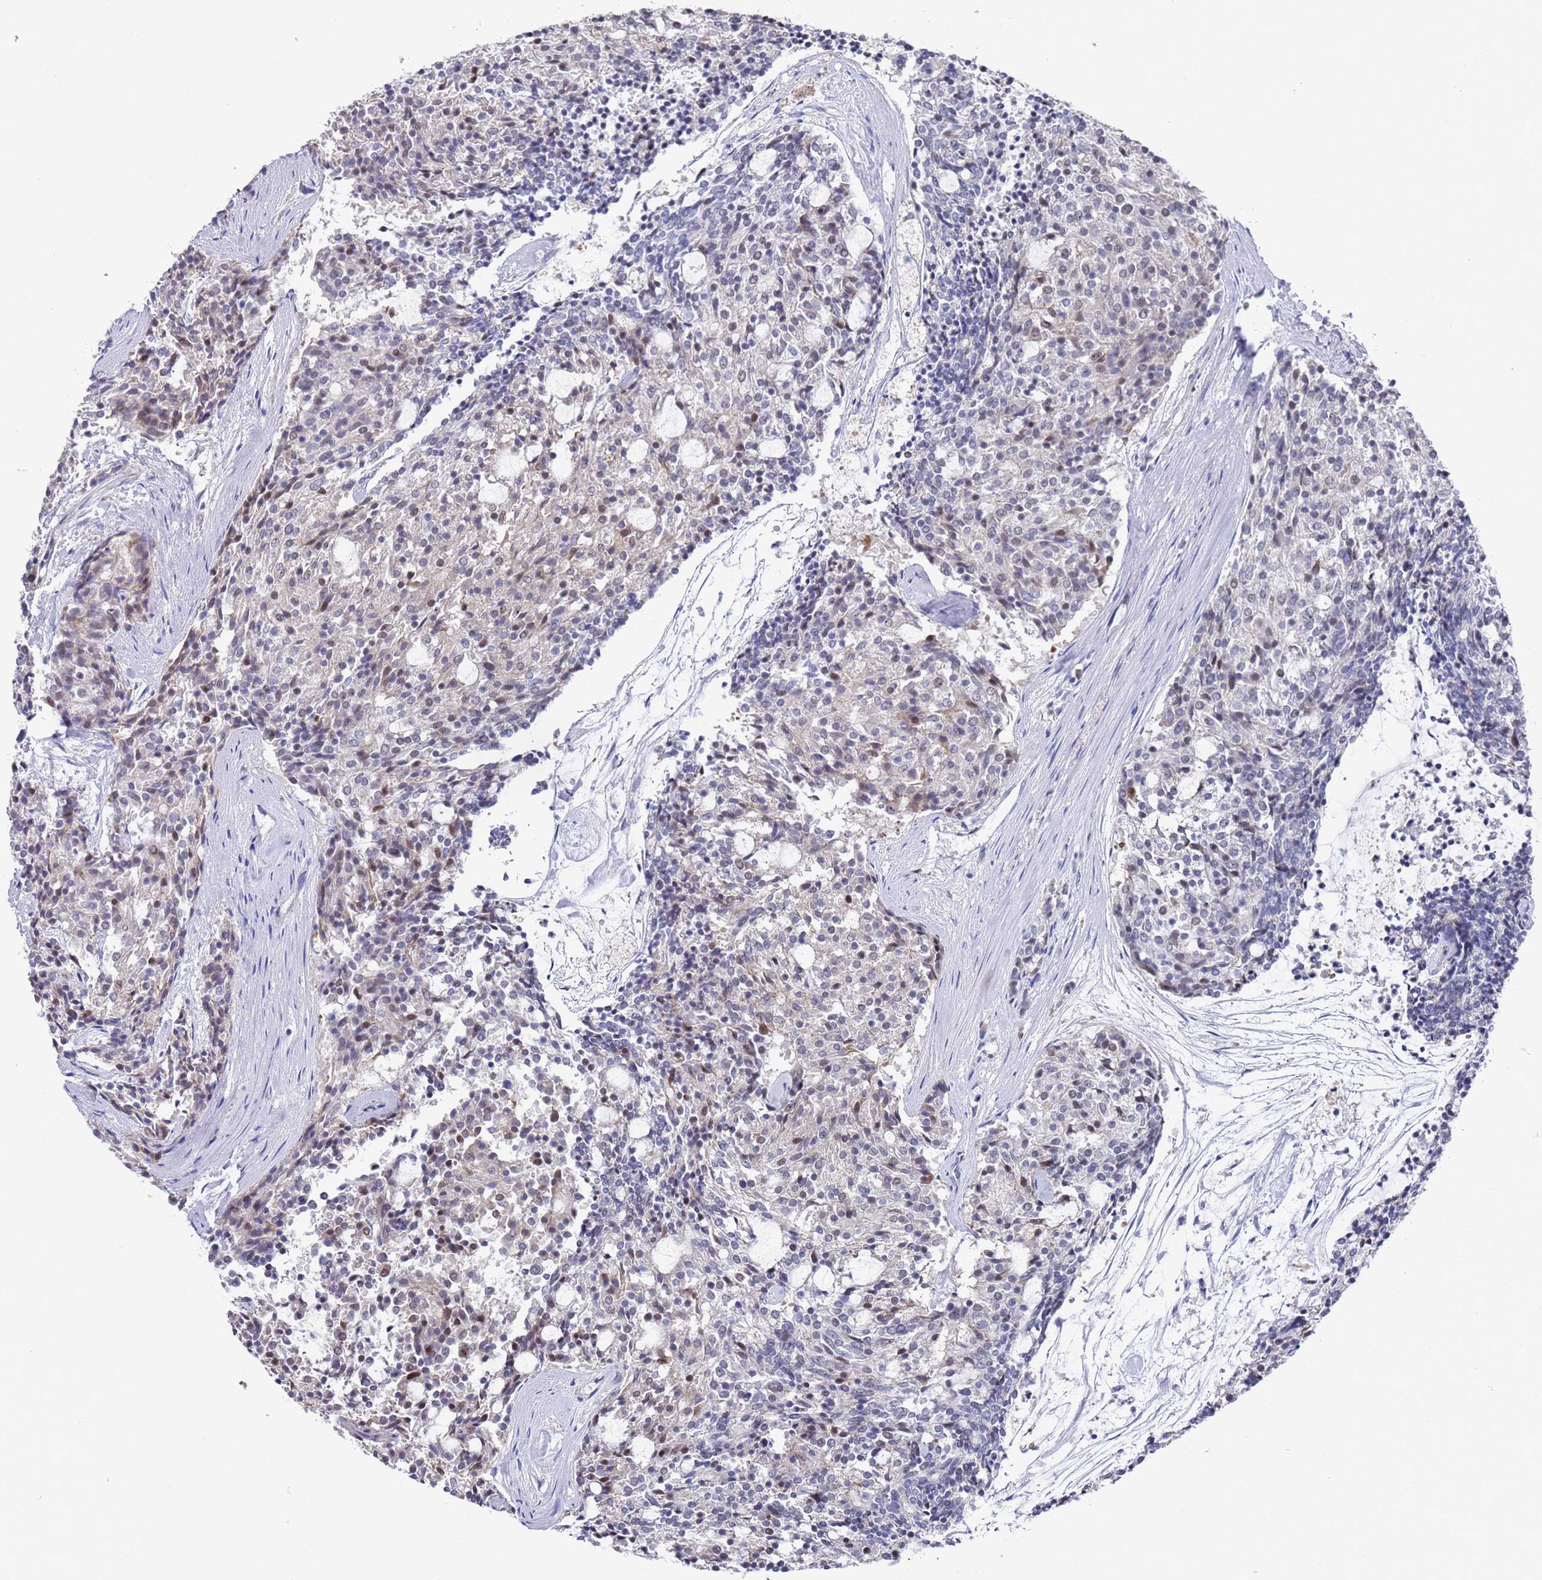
{"staining": {"intensity": "weak", "quantity": "<25%", "location": "nuclear"}, "tissue": "carcinoid", "cell_type": "Tumor cells", "image_type": "cancer", "snomed": [{"axis": "morphology", "description": "Carcinoid, malignant, NOS"}, {"axis": "topography", "description": "Pancreas"}], "caption": "Immunohistochemical staining of carcinoid exhibits no significant staining in tumor cells. (DAB (3,3'-diaminobenzidine) immunohistochemistry visualized using brightfield microscopy, high magnification).", "gene": "COPS6", "patient": {"sex": "female", "age": 54}}